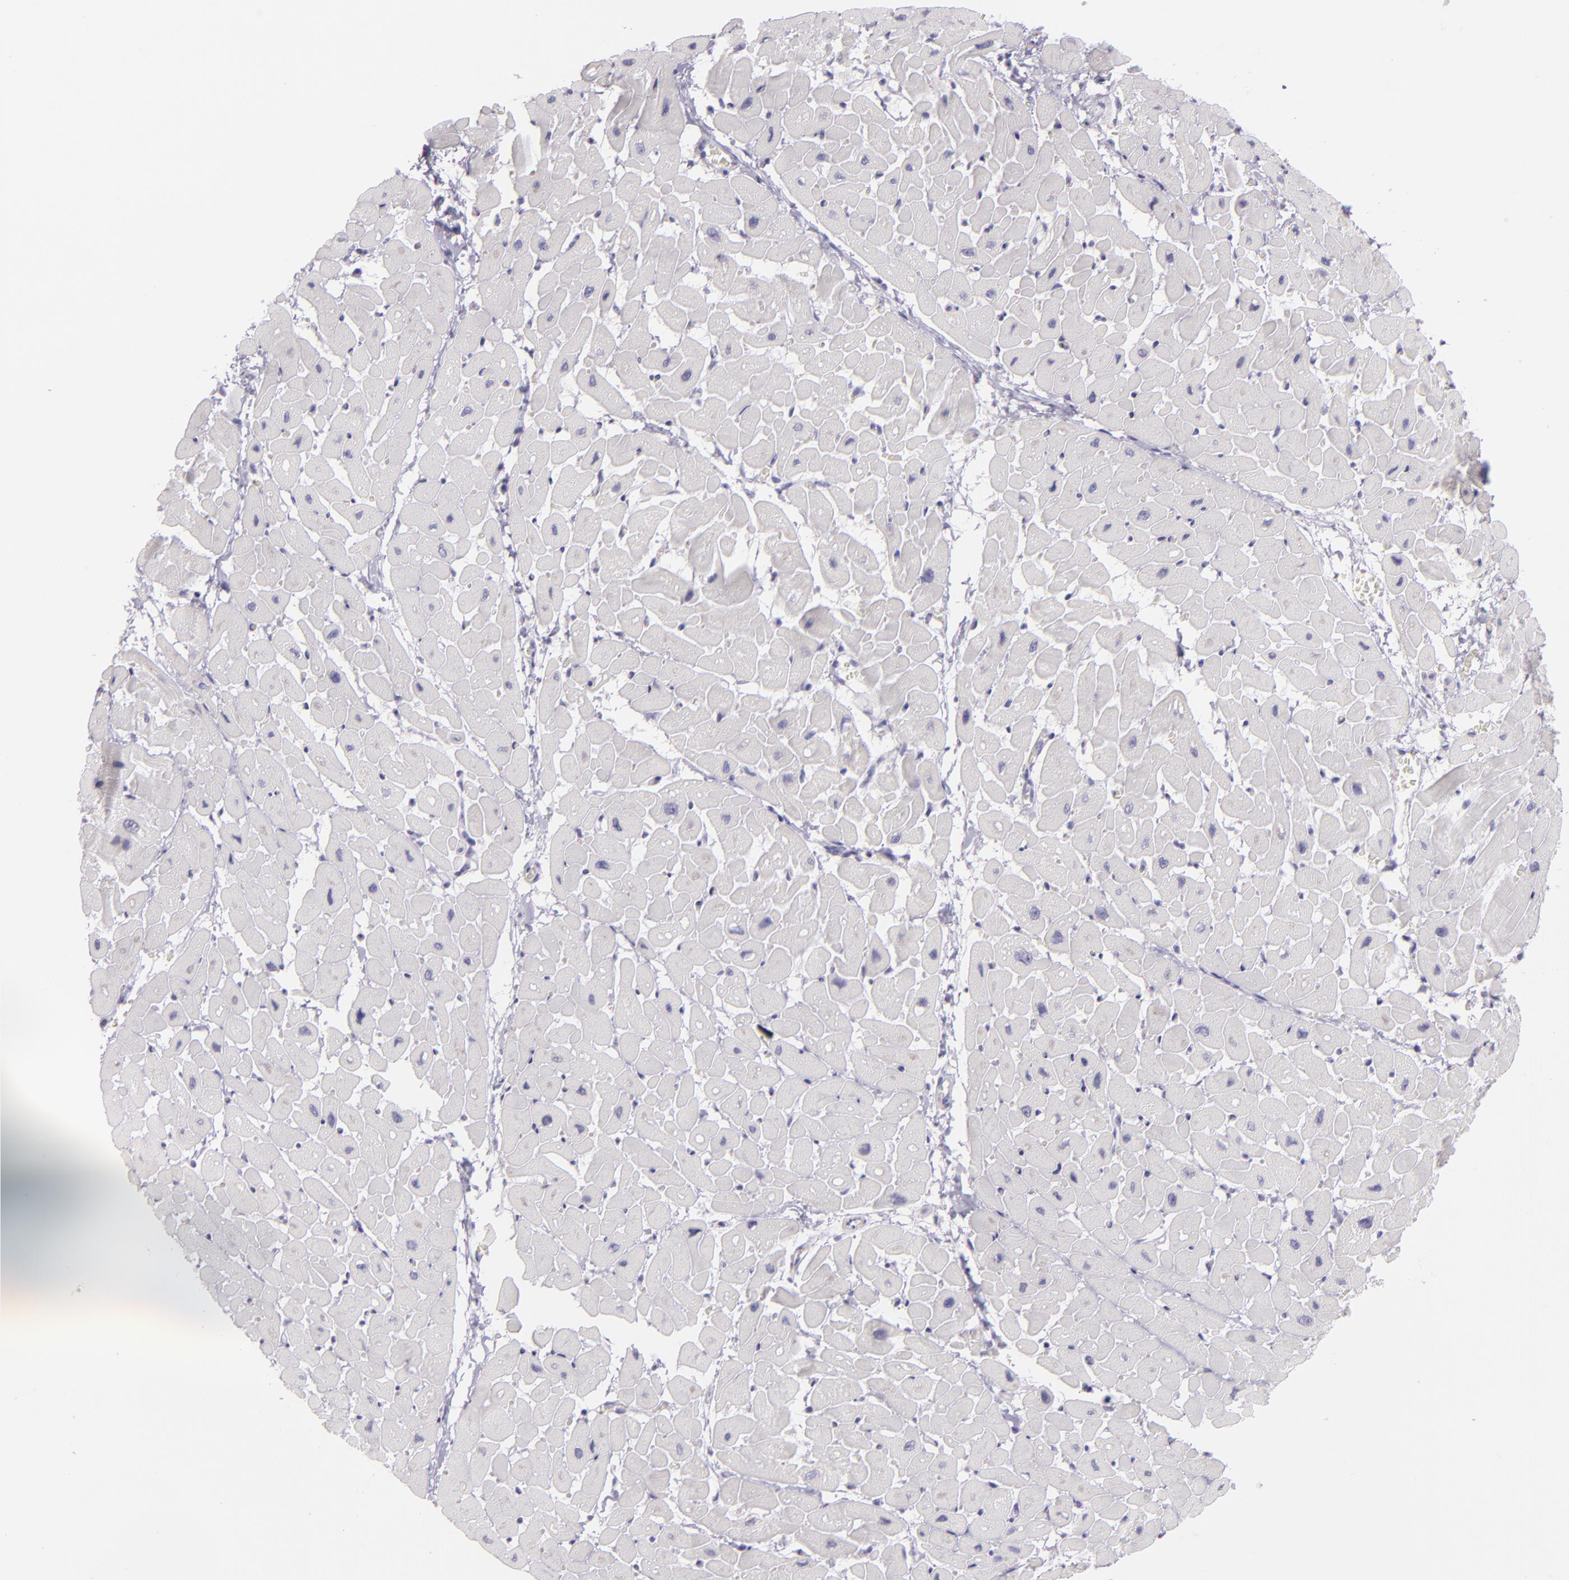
{"staining": {"intensity": "negative", "quantity": "none", "location": "none"}, "tissue": "heart muscle", "cell_type": "Cardiomyocytes", "image_type": "normal", "snomed": [{"axis": "morphology", "description": "Normal tissue, NOS"}, {"axis": "topography", "description": "Heart"}], "caption": "IHC image of unremarkable human heart muscle stained for a protein (brown), which exhibits no staining in cardiomyocytes.", "gene": "MCM3", "patient": {"sex": "male", "age": 45}}